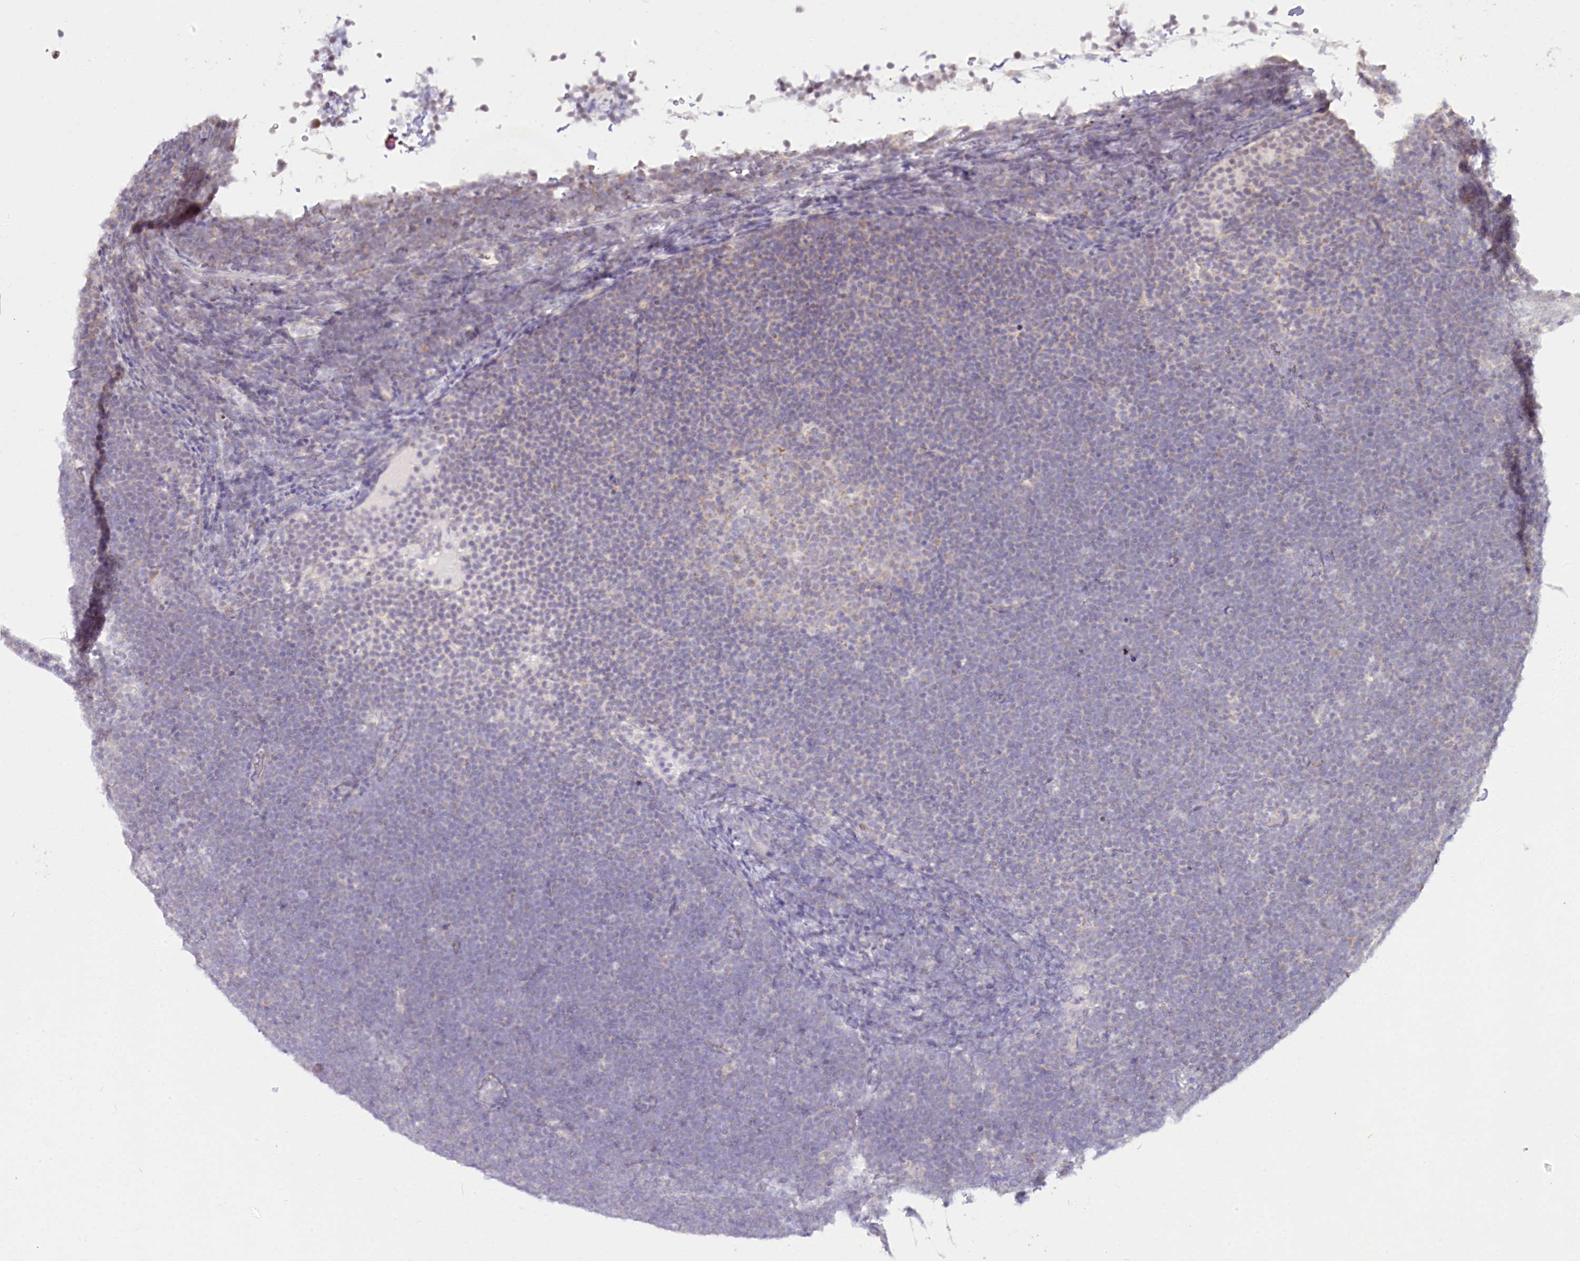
{"staining": {"intensity": "negative", "quantity": "none", "location": "none"}, "tissue": "lymphoma", "cell_type": "Tumor cells", "image_type": "cancer", "snomed": [{"axis": "morphology", "description": "Malignant lymphoma, non-Hodgkin's type, High grade"}, {"axis": "topography", "description": "Lymph node"}], "caption": "There is no significant positivity in tumor cells of malignant lymphoma, non-Hodgkin's type (high-grade).", "gene": "ACOX2", "patient": {"sex": "male", "age": 13}}